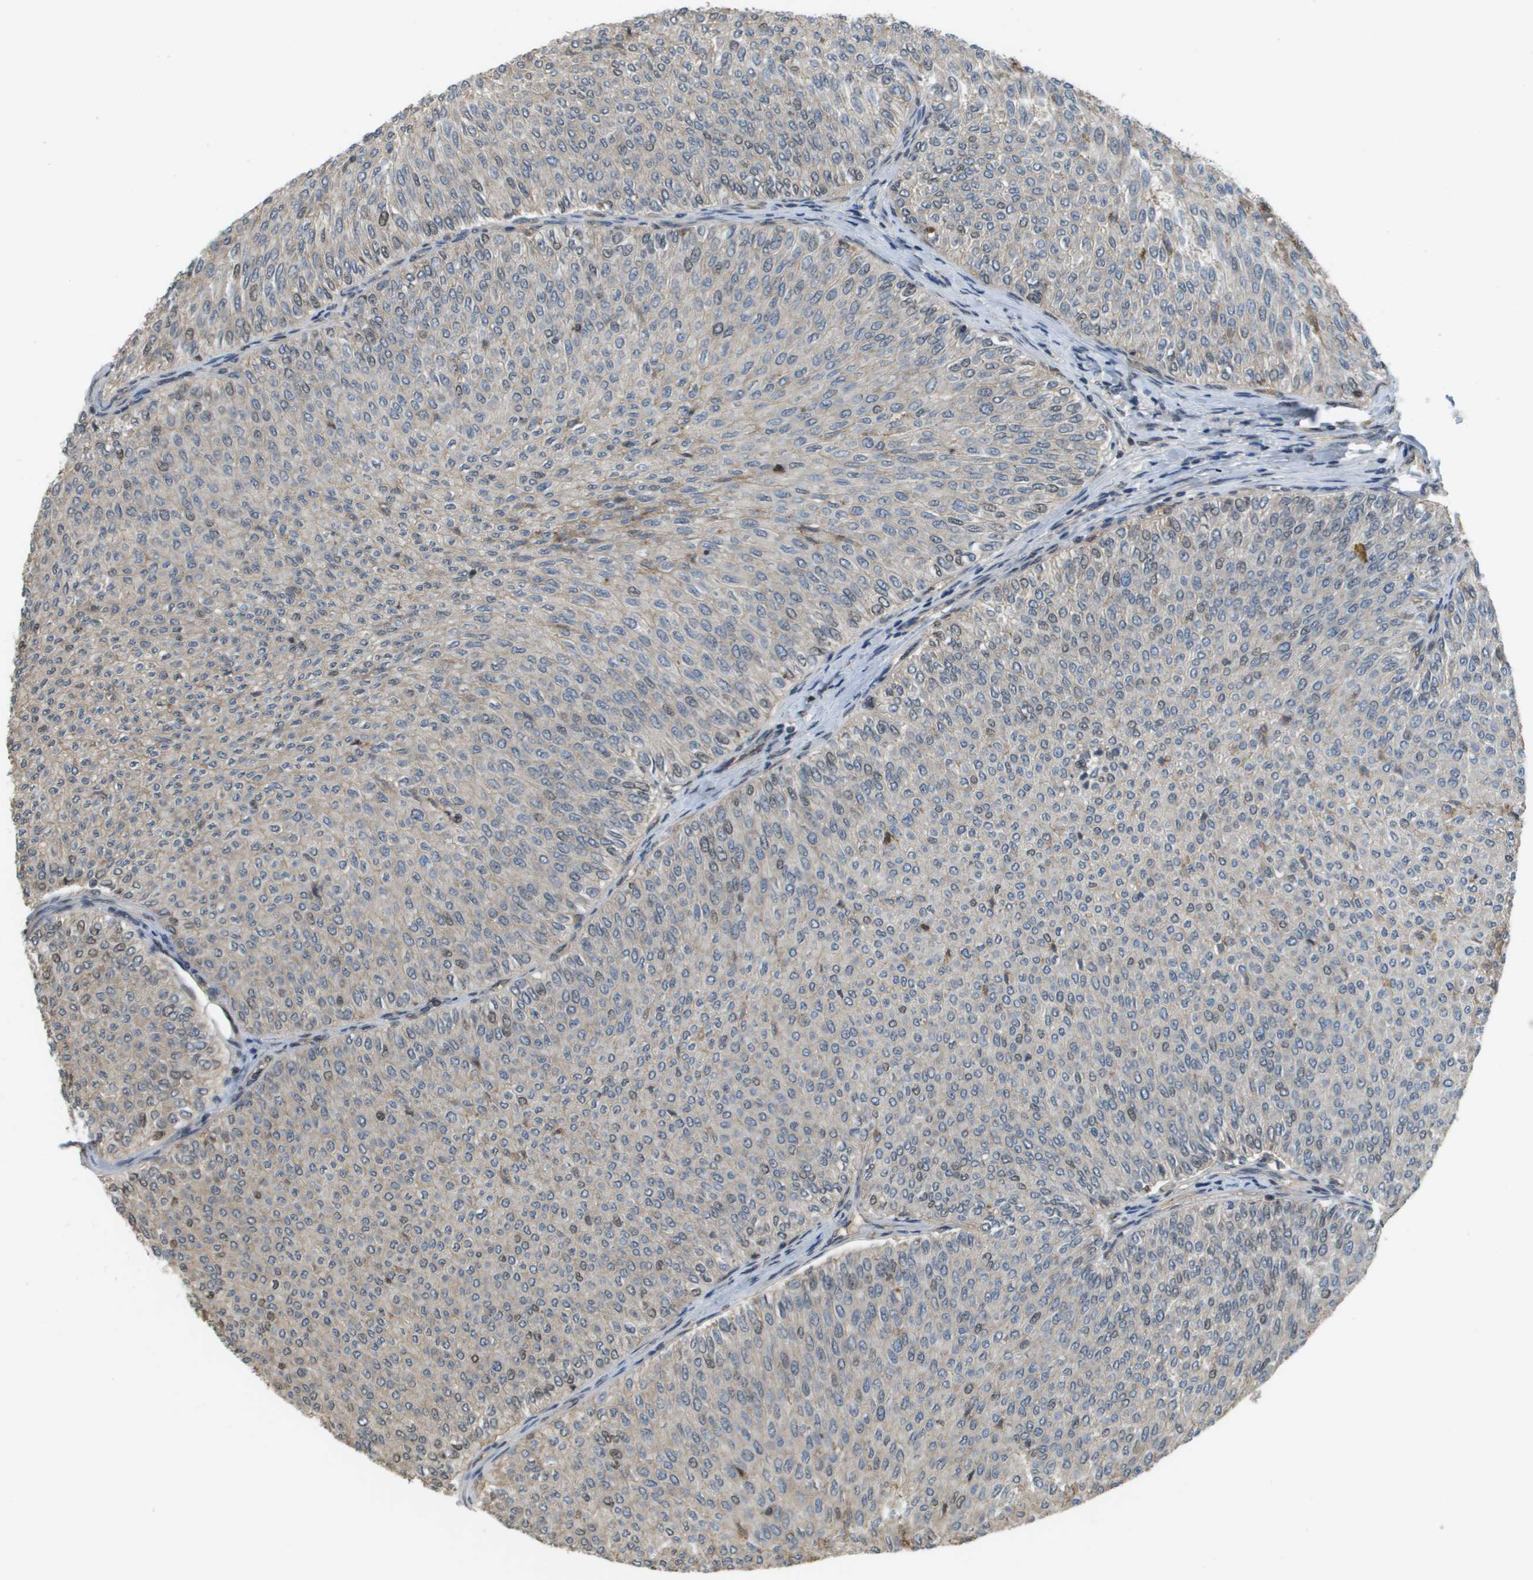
{"staining": {"intensity": "moderate", "quantity": "<25%", "location": "nuclear"}, "tissue": "urothelial cancer", "cell_type": "Tumor cells", "image_type": "cancer", "snomed": [{"axis": "morphology", "description": "Urothelial carcinoma, Low grade"}, {"axis": "topography", "description": "Urinary bladder"}], "caption": "Brown immunohistochemical staining in human low-grade urothelial carcinoma demonstrates moderate nuclear expression in about <25% of tumor cells.", "gene": "NDRG2", "patient": {"sex": "male", "age": 78}}